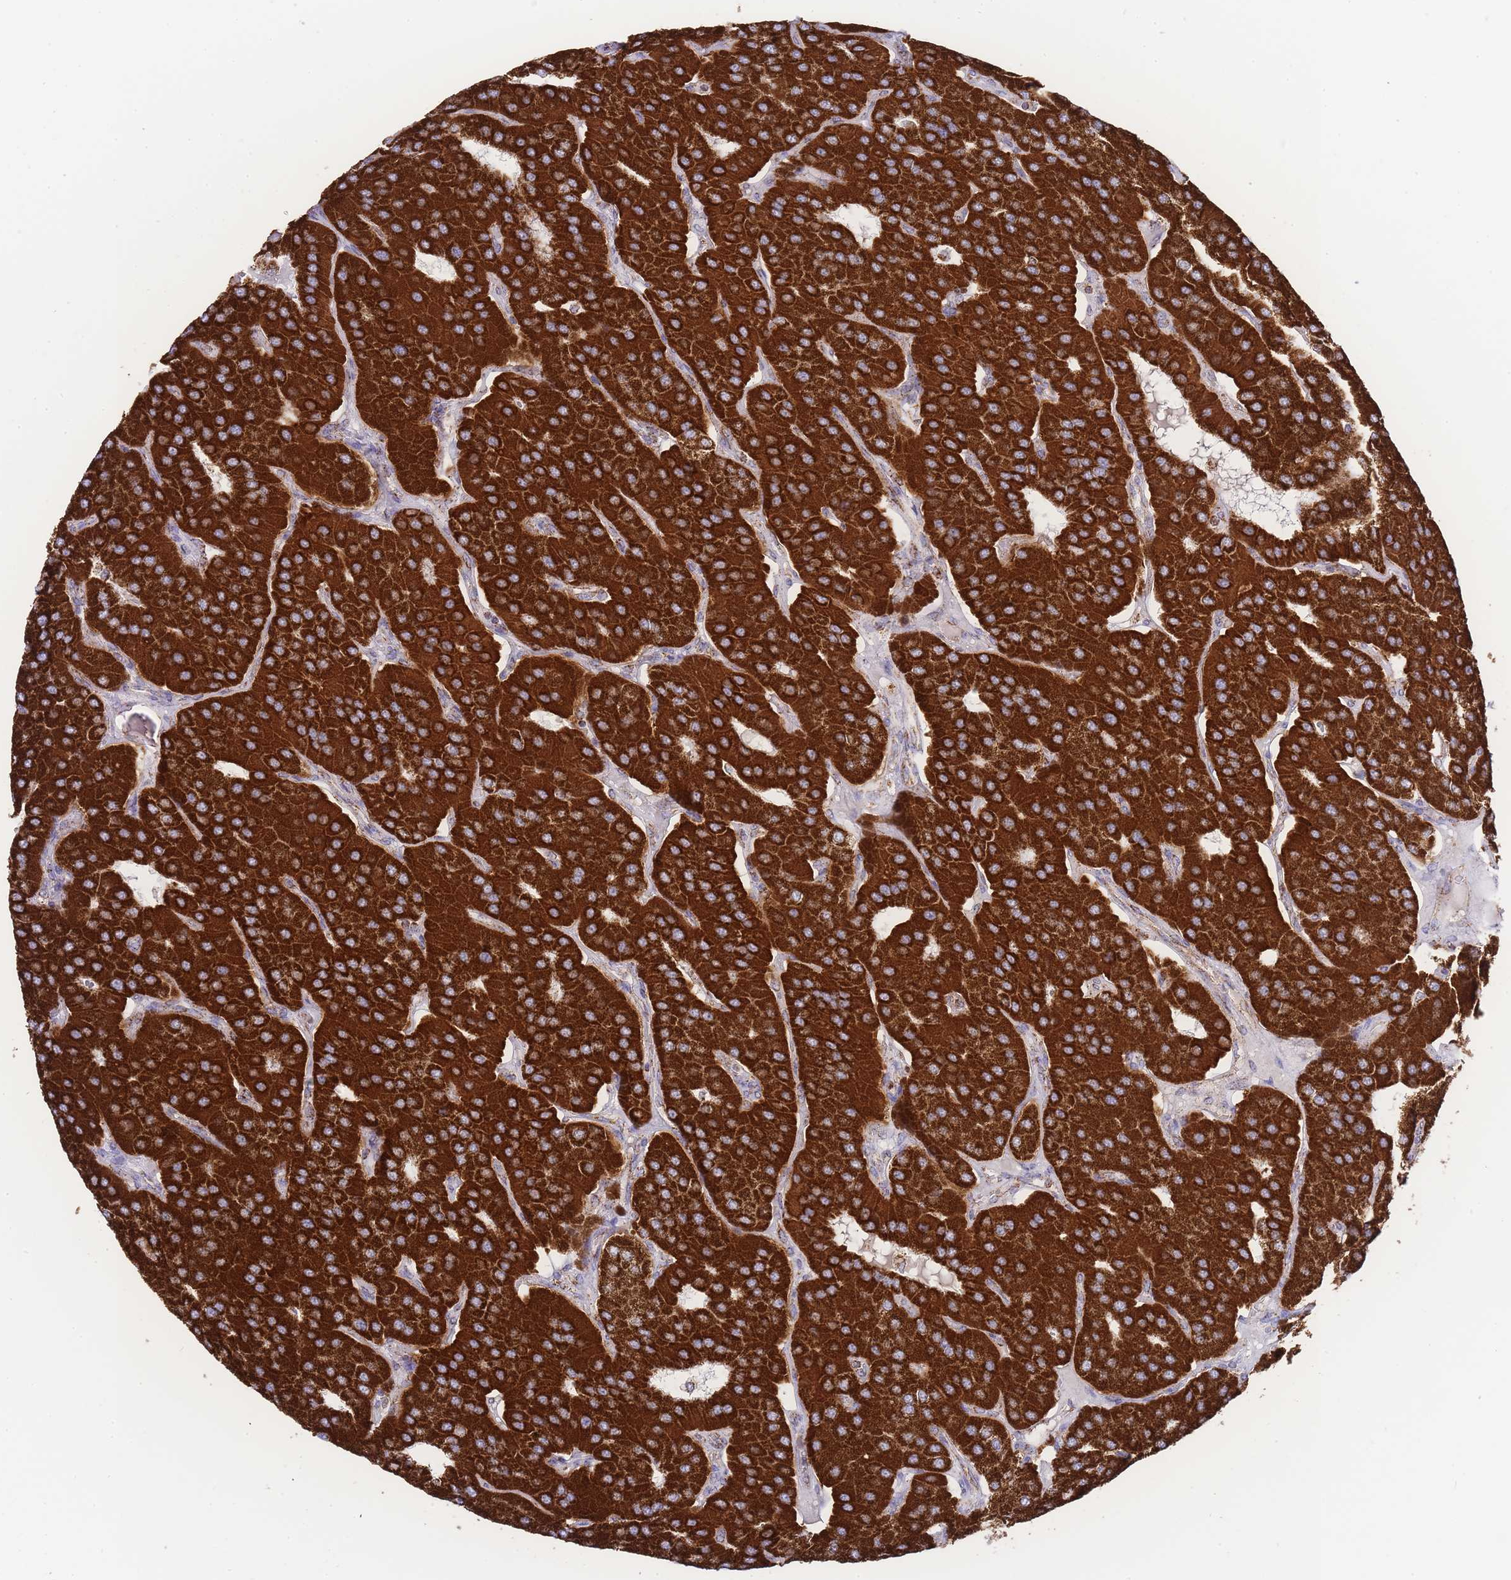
{"staining": {"intensity": "strong", "quantity": ">75%", "location": "cytoplasmic/membranous"}, "tissue": "parathyroid gland", "cell_type": "Glandular cells", "image_type": "normal", "snomed": [{"axis": "morphology", "description": "Normal tissue, NOS"}, {"axis": "morphology", "description": "Adenoma, NOS"}, {"axis": "topography", "description": "Parathyroid gland"}], "caption": "Protein expression by immunohistochemistry (IHC) reveals strong cytoplasmic/membranous staining in approximately >75% of glandular cells in unremarkable parathyroid gland. The staining was performed using DAB, with brown indicating positive protein expression. Nuclei are stained blue with hematoxylin.", "gene": "GSTM1", "patient": {"sex": "female", "age": 86}}